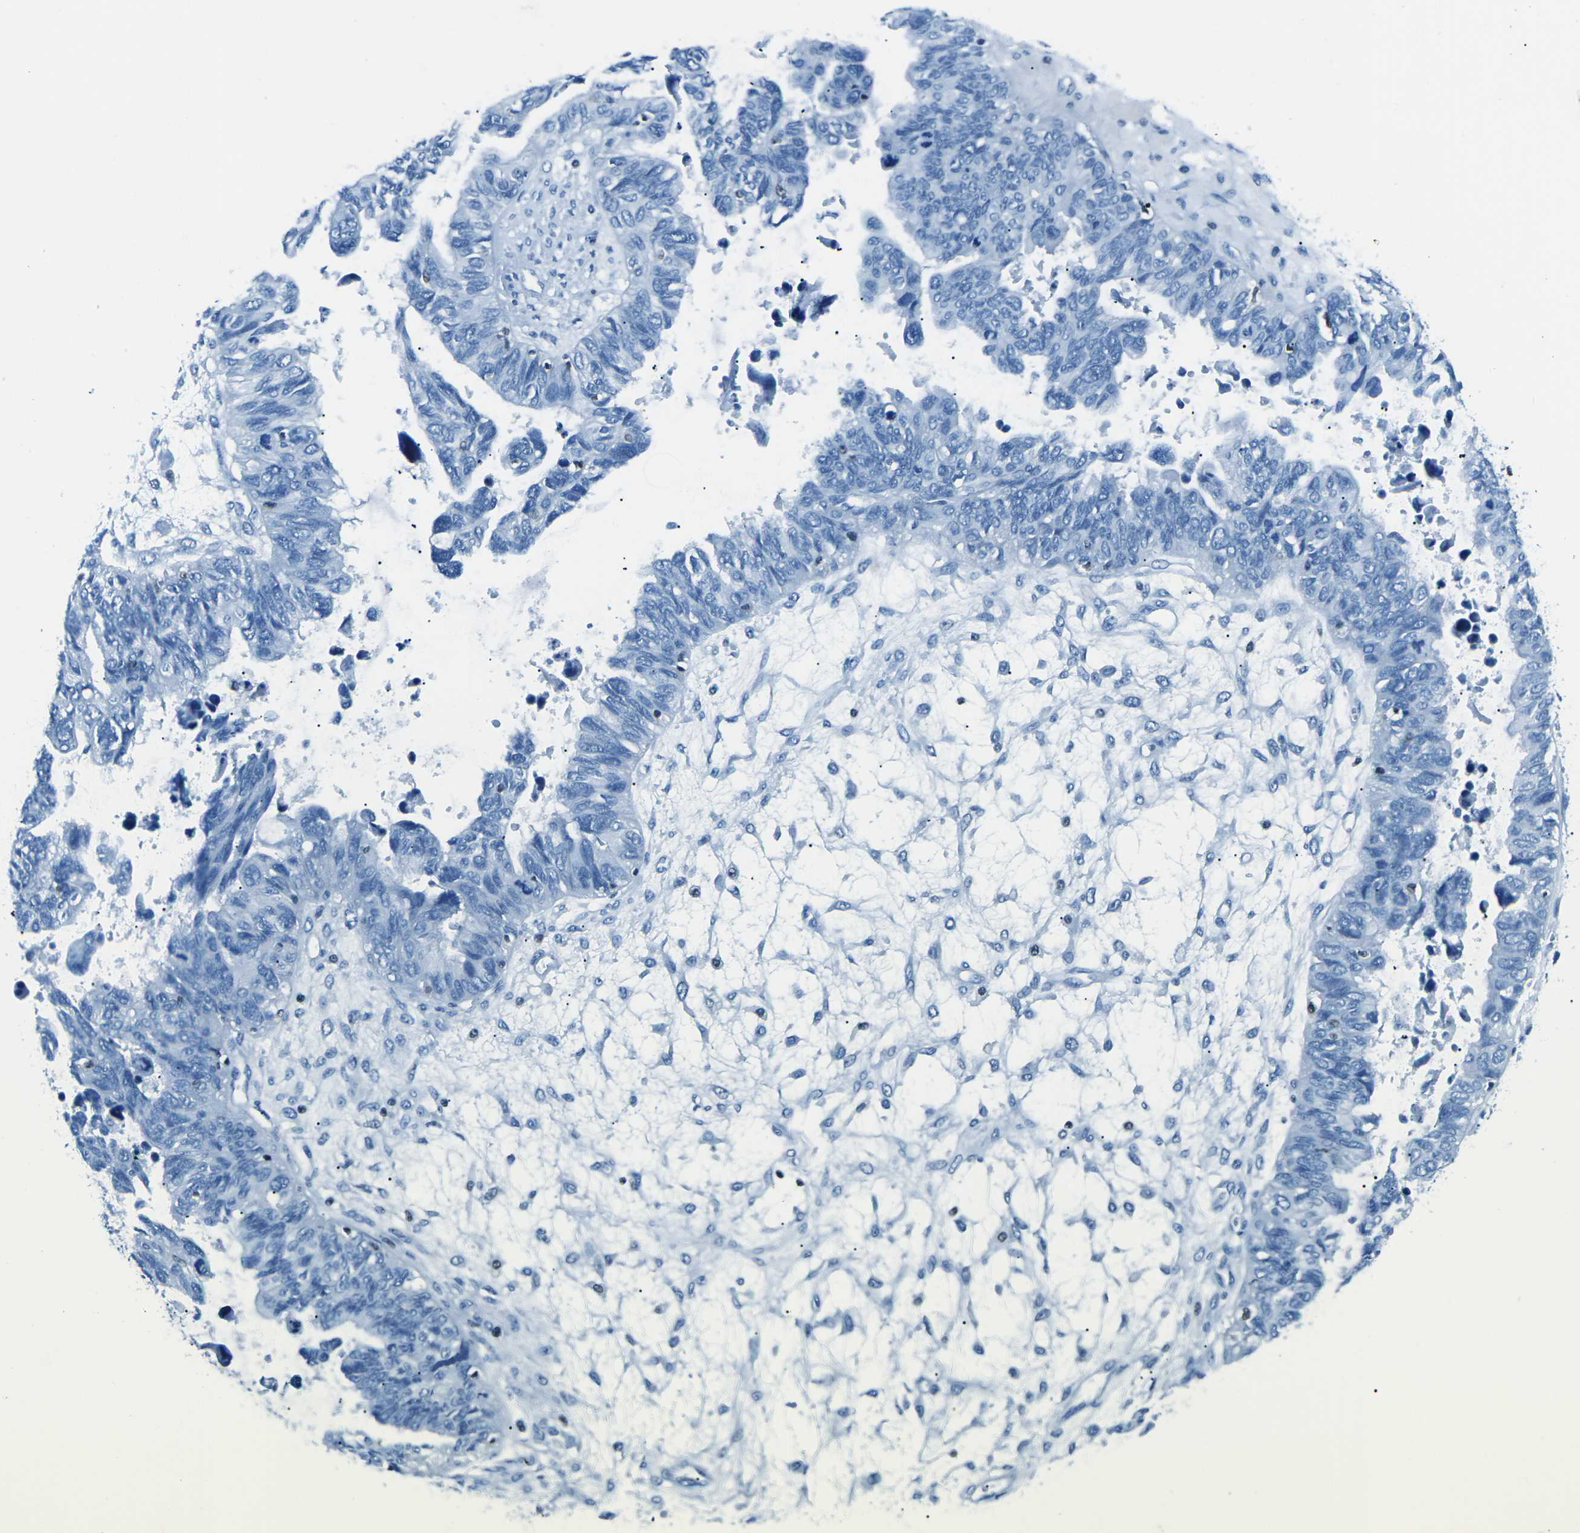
{"staining": {"intensity": "negative", "quantity": "none", "location": "none"}, "tissue": "ovarian cancer", "cell_type": "Tumor cells", "image_type": "cancer", "snomed": [{"axis": "morphology", "description": "Cystadenocarcinoma, serous, NOS"}, {"axis": "topography", "description": "Ovary"}], "caption": "The micrograph demonstrates no staining of tumor cells in serous cystadenocarcinoma (ovarian). (Immunohistochemistry, brightfield microscopy, high magnification).", "gene": "CELF2", "patient": {"sex": "female", "age": 79}}